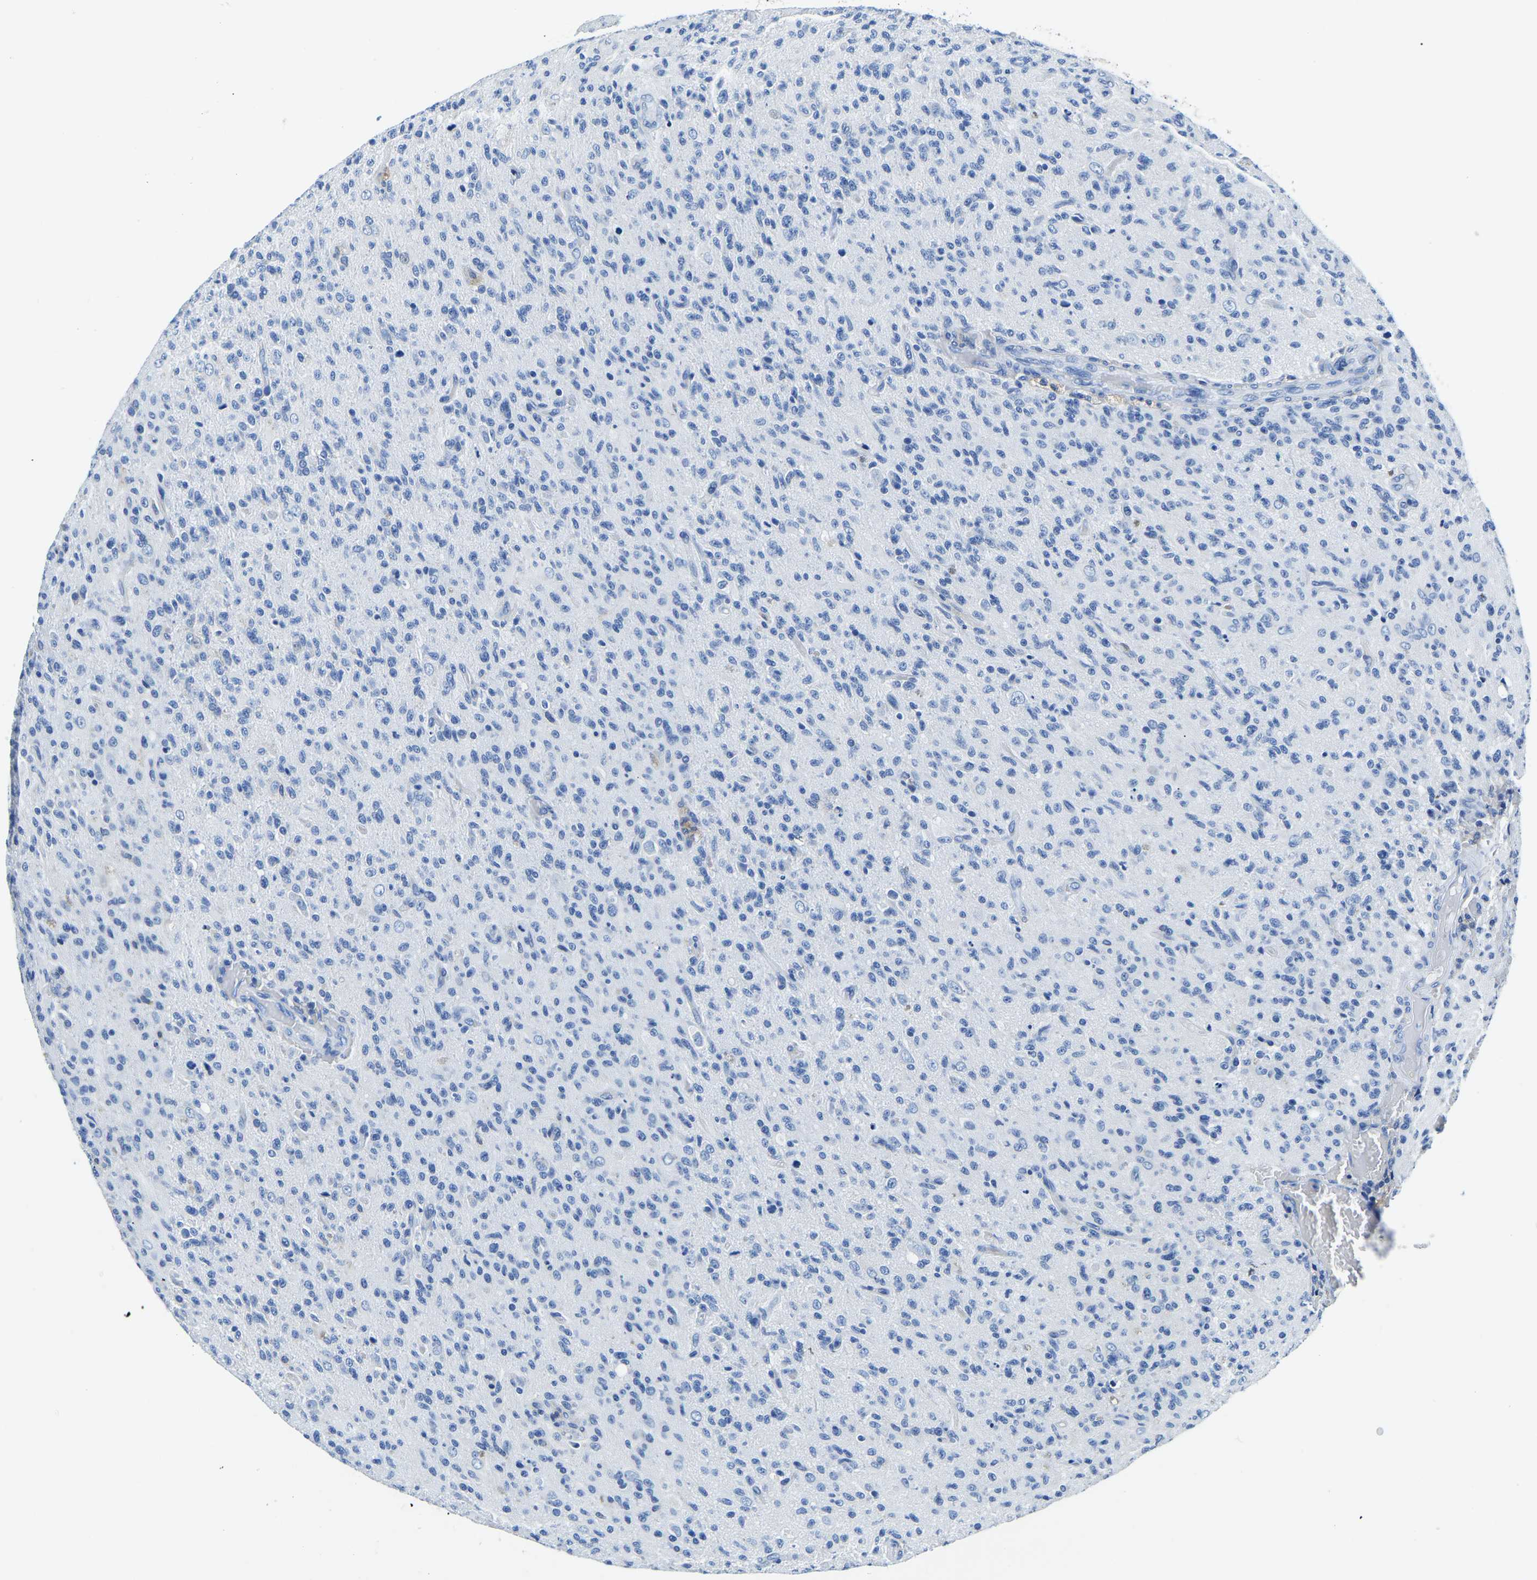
{"staining": {"intensity": "negative", "quantity": "none", "location": "none"}, "tissue": "glioma", "cell_type": "Tumor cells", "image_type": "cancer", "snomed": [{"axis": "morphology", "description": "Glioma, malignant, High grade"}, {"axis": "topography", "description": "Brain"}], "caption": "The immunohistochemistry (IHC) histopathology image has no significant positivity in tumor cells of glioma tissue.", "gene": "ZDHHC13", "patient": {"sex": "male", "age": 71}}